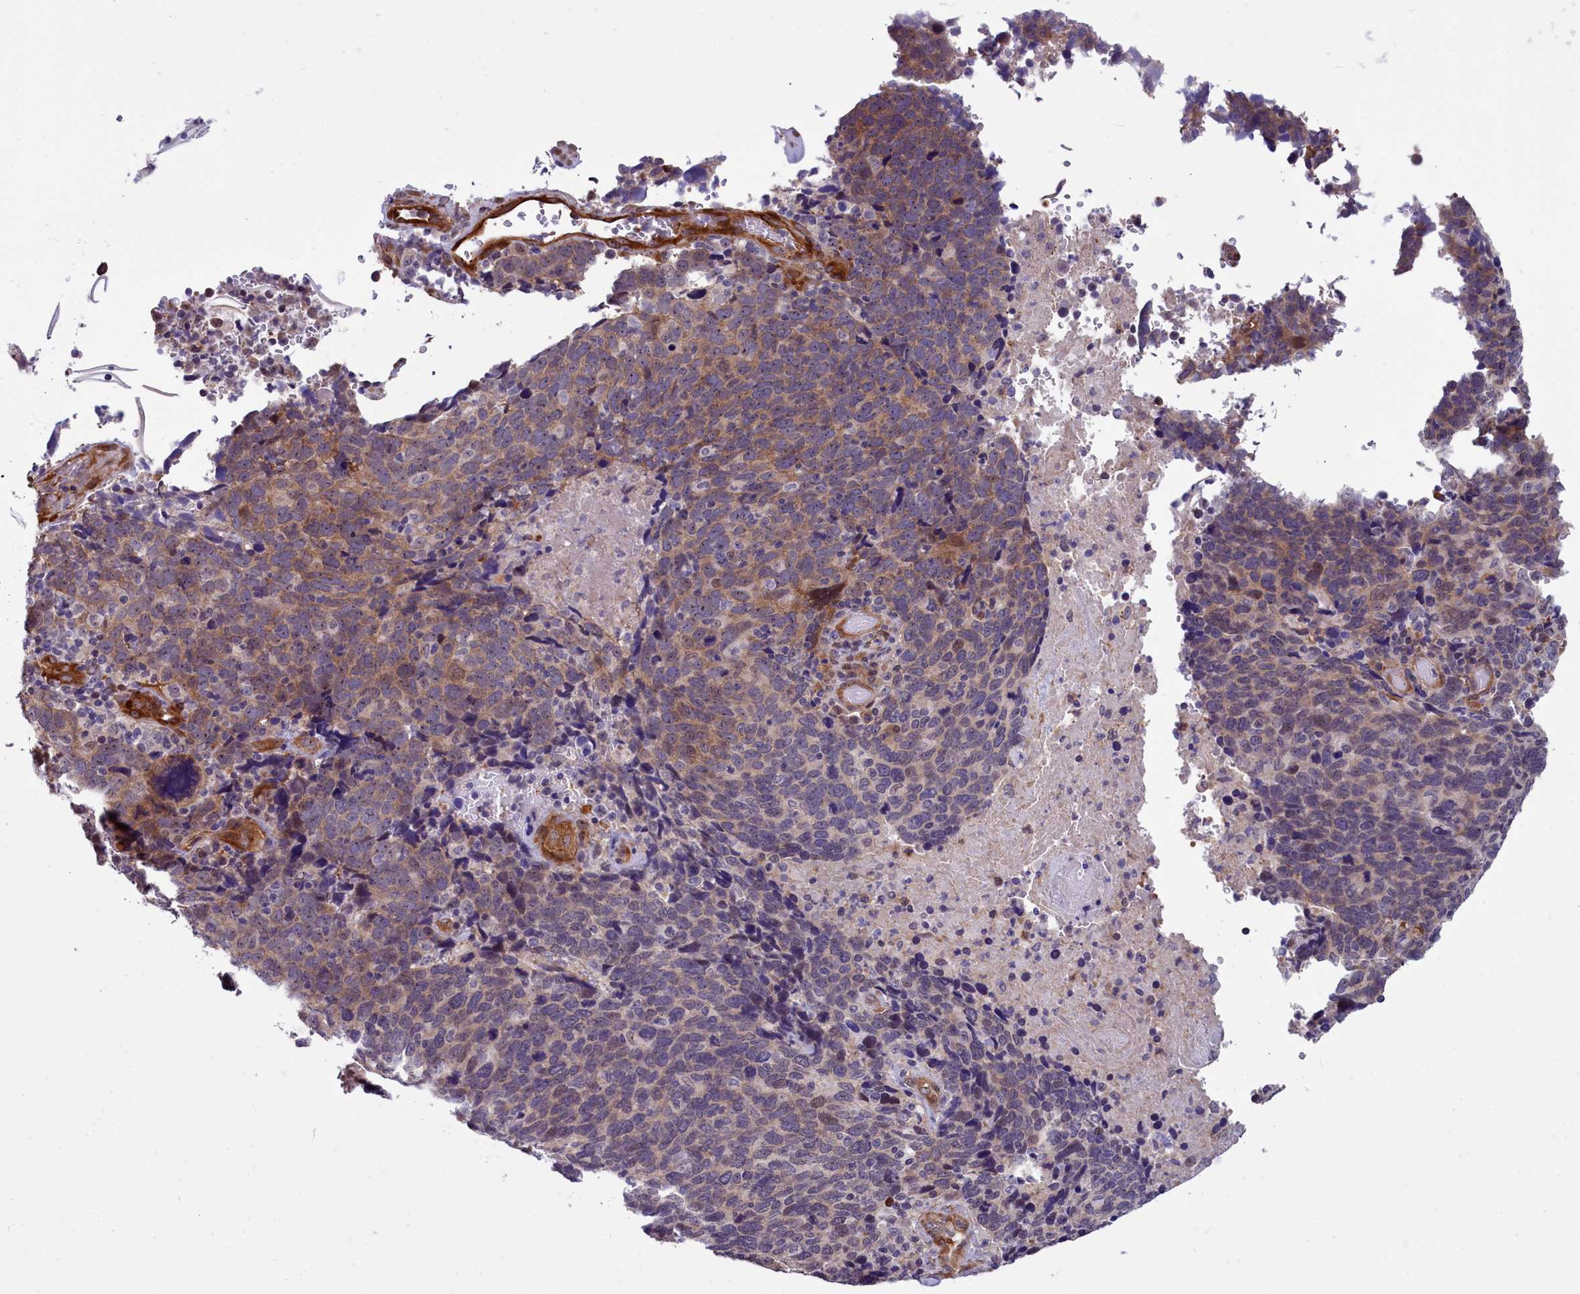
{"staining": {"intensity": "weak", "quantity": "25%-75%", "location": "cytoplasmic/membranous"}, "tissue": "cervical cancer", "cell_type": "Tumor cells", "image_type": "cancer", "snomed": [{"axis": "morphology", "description": "Squamous cell carcinoma, NOS"}, {"axis": "topography", "description": "Cervix"}], "caption": "This is an image of IHC staining of cervical cancer (squamous cell carcinoma), which shows weak staining in the cytoplasmic/membranous of tumor cells.", "gene": "BCAR1", "patient": {"sex": "female", "age": 41}}